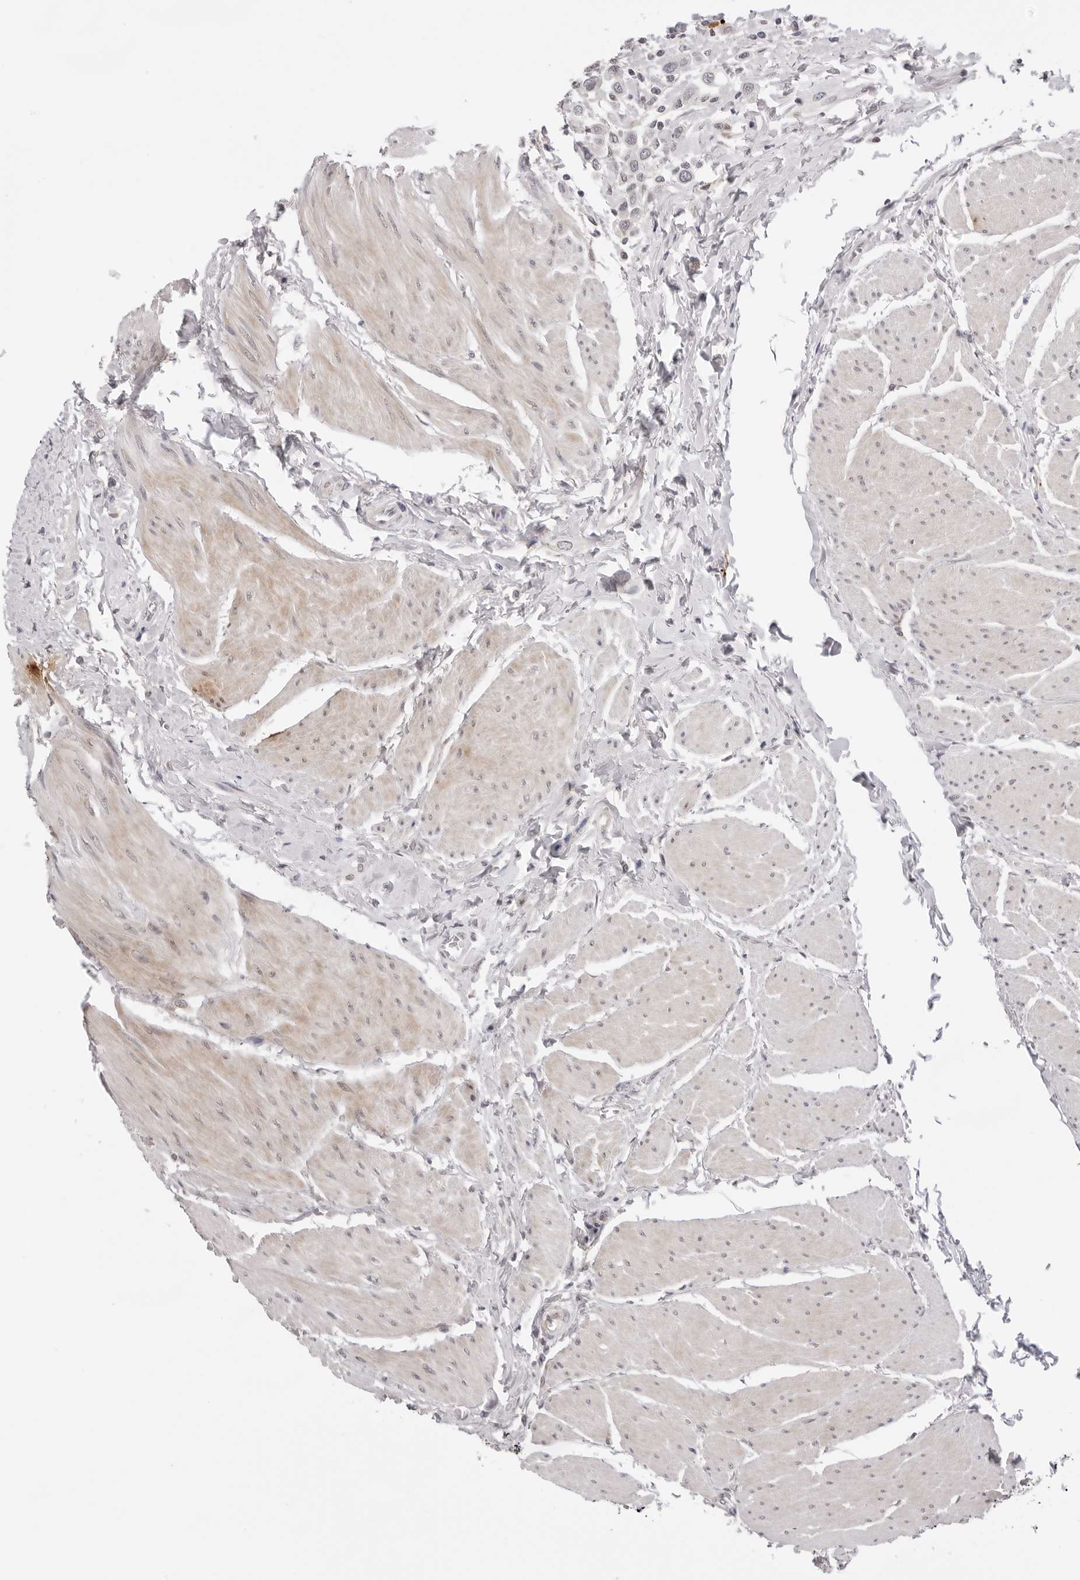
{"staining": {"intensity": "negative", "quantity": "none", "location": "none"}, "tissue": "urothelial cancer", "cell_type": "Tumor cells", "image_type": "cancer", "snomed": [{"axis": "morphology", "description": "Urothelial carcinoma, High grade"}, {"axis": "topography", "description": "Urinary bladder"}], "caption": "High-grade urothelial carcinoma stained for a protein using IHC exhibits no expression tumor cells.", "gene": "IL17RA", "patient": {"sex": "male", "age": 50}}